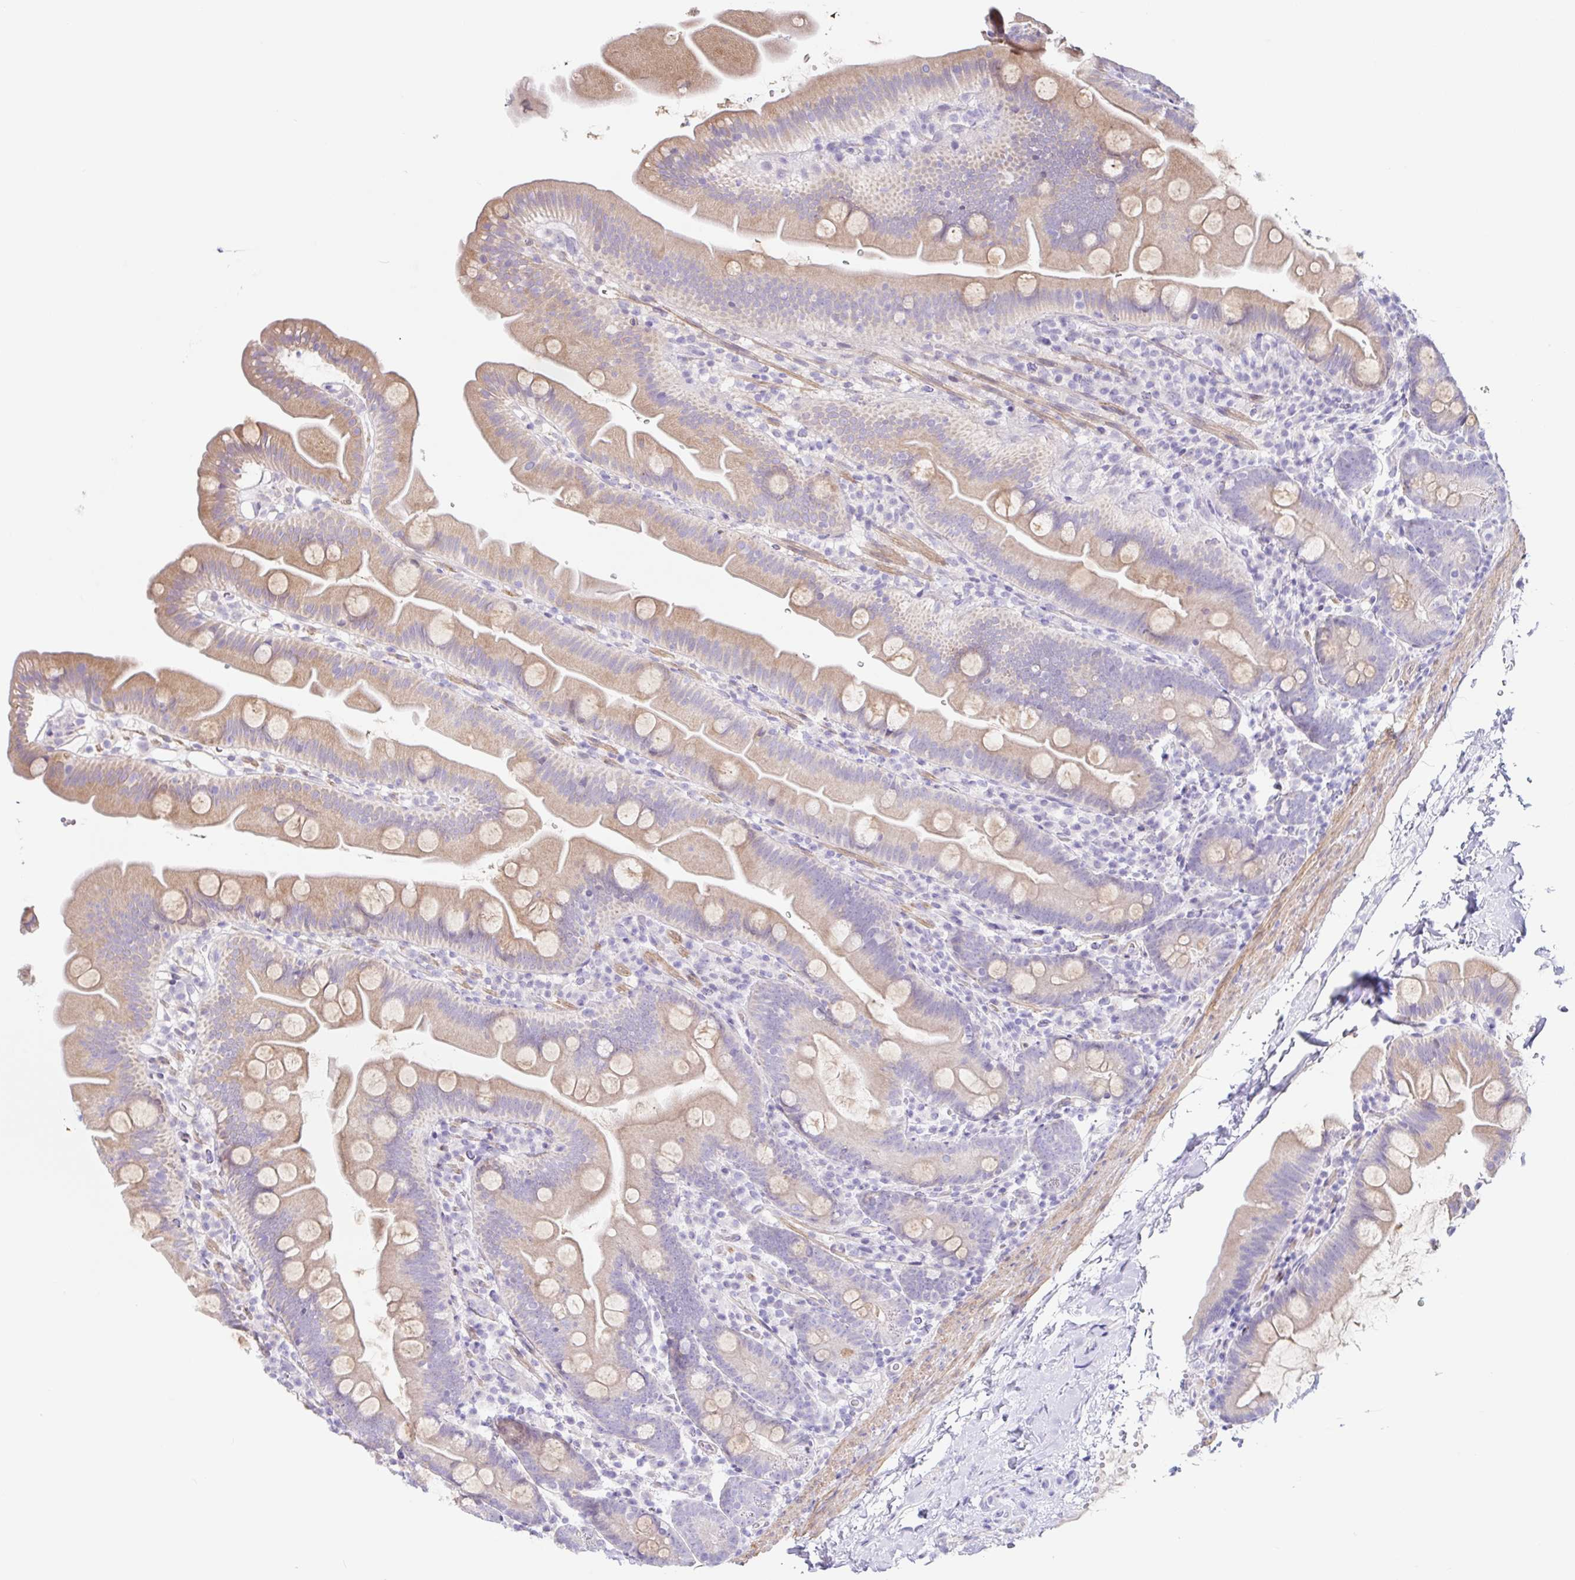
{"staining": {"intensity": "moderate", "quantity": "25%-75%", "location": "cytoplasmic/membranous"}, "tissue": "small intestine", "cell_type": "Glandular cells", "image_type": "normal", "snomed": [{"axis": "morphology", "description": "Normal tissue, NOS"}, {"axis": "topography", "description": "Small intestine"}], "caption": "Small intestine stained for a protein (brown) shows moderate cytoplasmic/membranous positive positivity in approximately 25%-75% of glandular cells.", "gene": "DCAF17", "patient": {"sex": "female", "age": 68}}